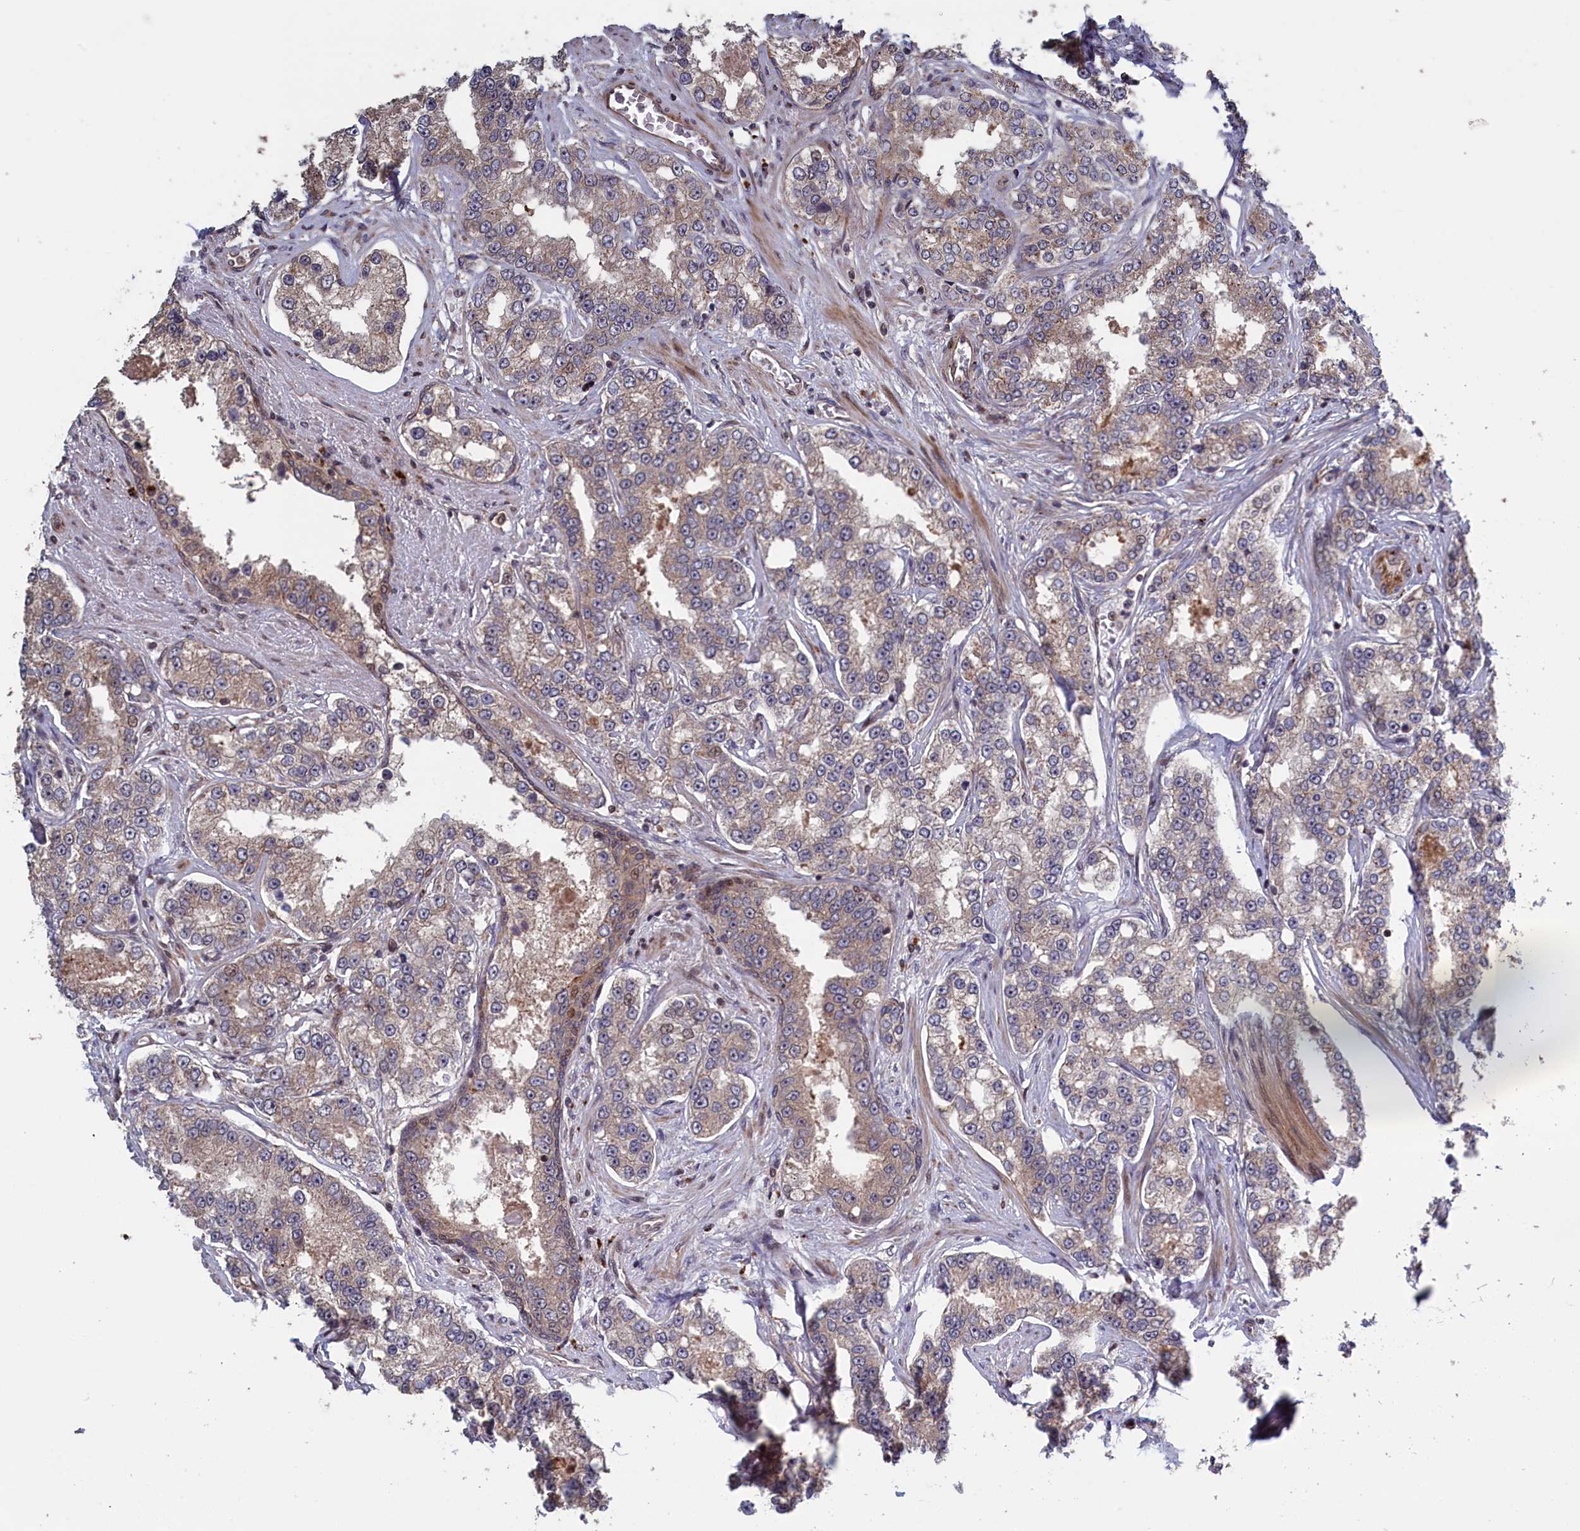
{"staining": {"intensity": "weak", "quantity": "25%-75%", "location": "cytoplasmic/membranous"}, "tissue": "prostate cancer", "cell_type": "Tumor cells", "image_type": "cancer", "snomed": [{"axis": "morphology", "description": "Normal tissue, NOS"}, {"axis": "morphology", "description": "Adenocarcinoma, High grade"}, {"axis": "topography", "description": "Prostate"}], "caption": "A brown stain highlights weak cytoplasmic/membranous expression of a protein in high-grade adenocarcinoma (prostate) tumor cells. (DAB (3,3'-diaminobenzidine) IHC, brown staining for protein, blue staining for nuclei).", "gene": "LSG1", "patient": {"sex": "male", "age": 83}}